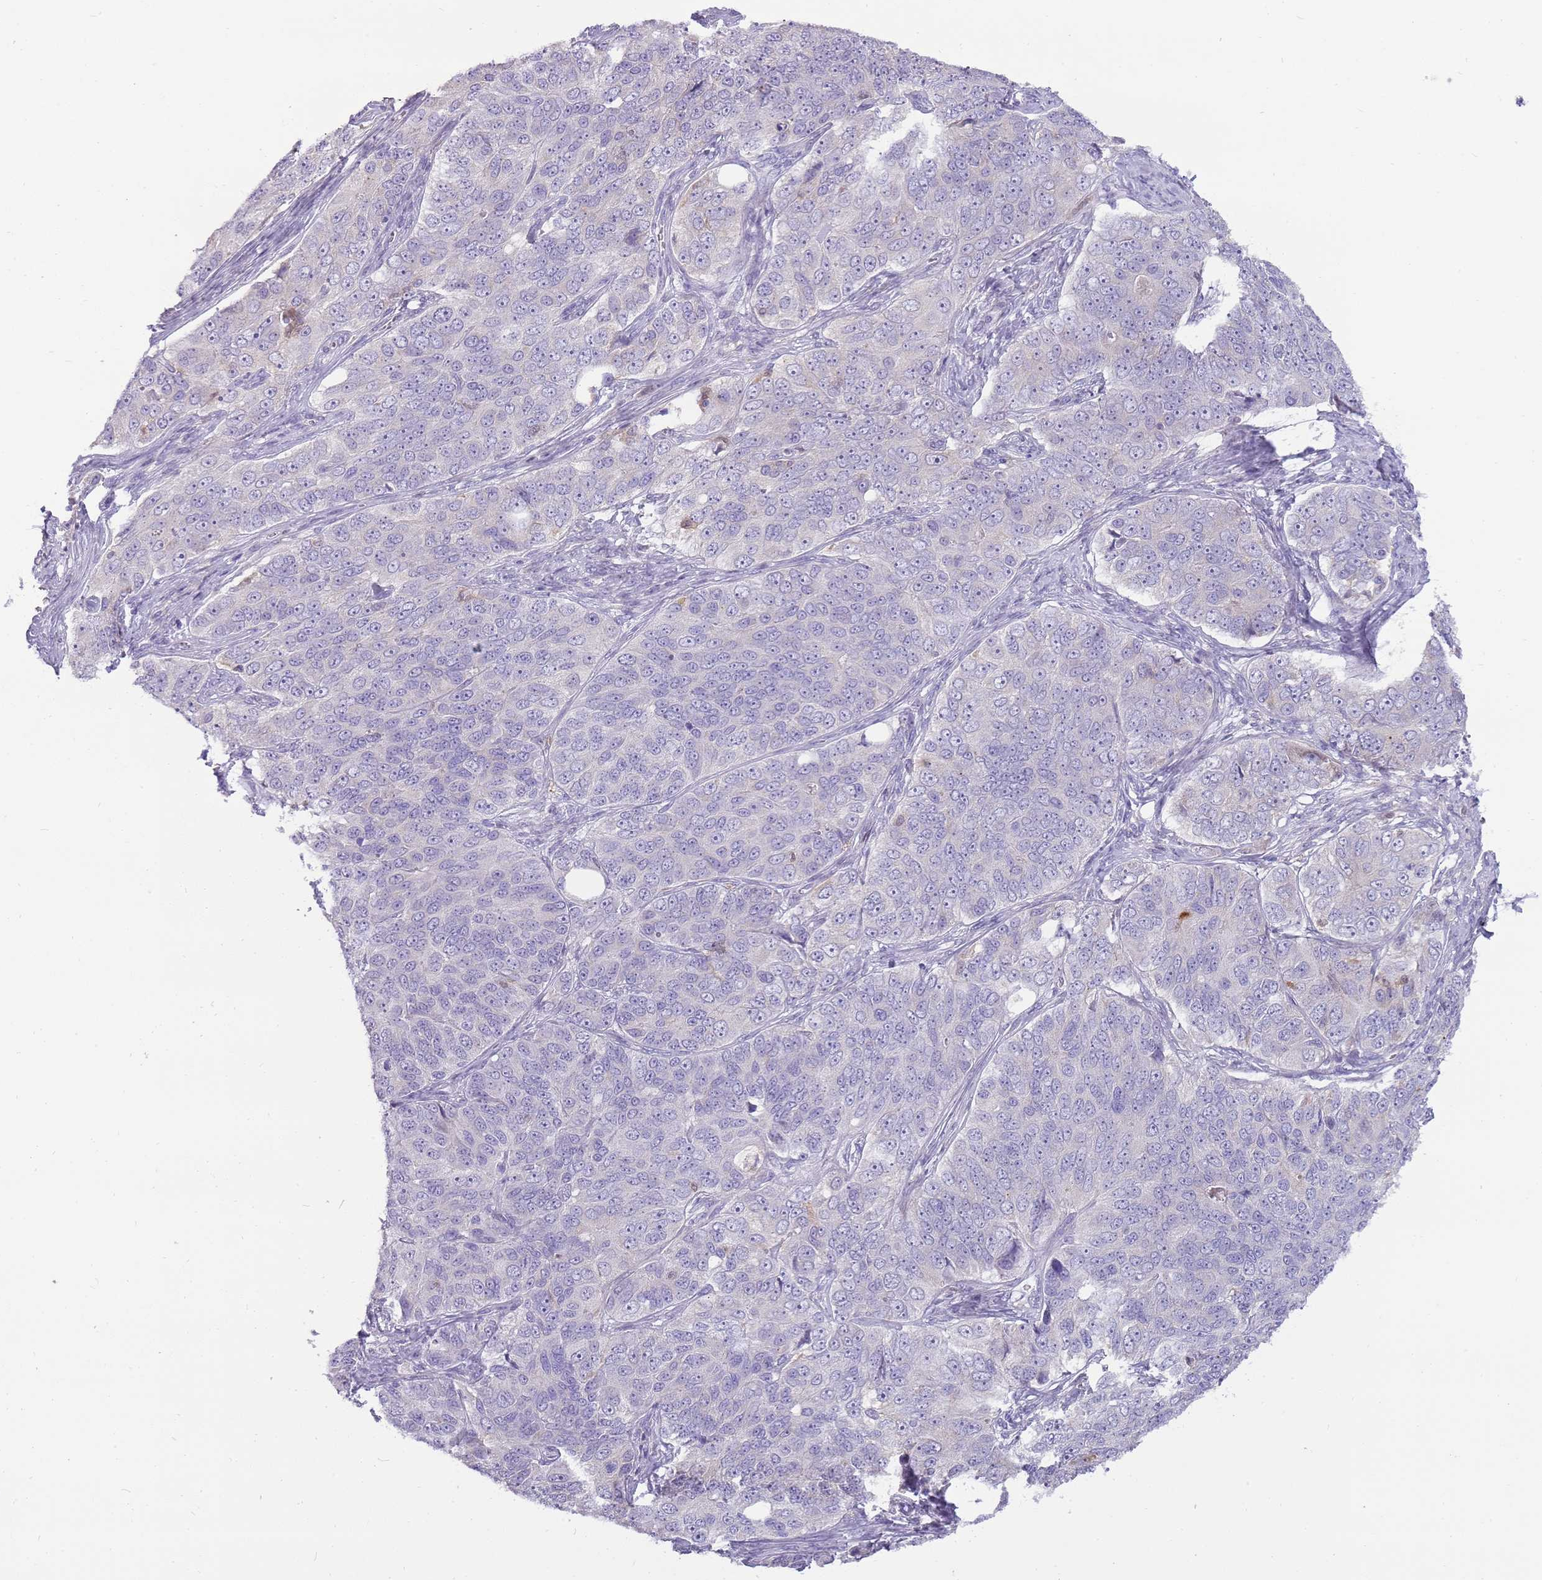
{"staining": {"intensity": "negative", "quantity": "none", "location": "none"}, "tissue": "ovarian cancer", "cell_type": "Tumor cells", "image_type": "cancer", "snomed": [{"axis": "morphology", "description": "Carcinoma, endometroid"}, {"axis": "topography", "description": "Ovary"}], "caption": "Immunohistochemistry histopathology image of ovarian cancer stained for a protein (brown), which shows no expression in tumor cells.", "gene": "DIPK1C", "patient": {"sex": "female", "age": 51}}